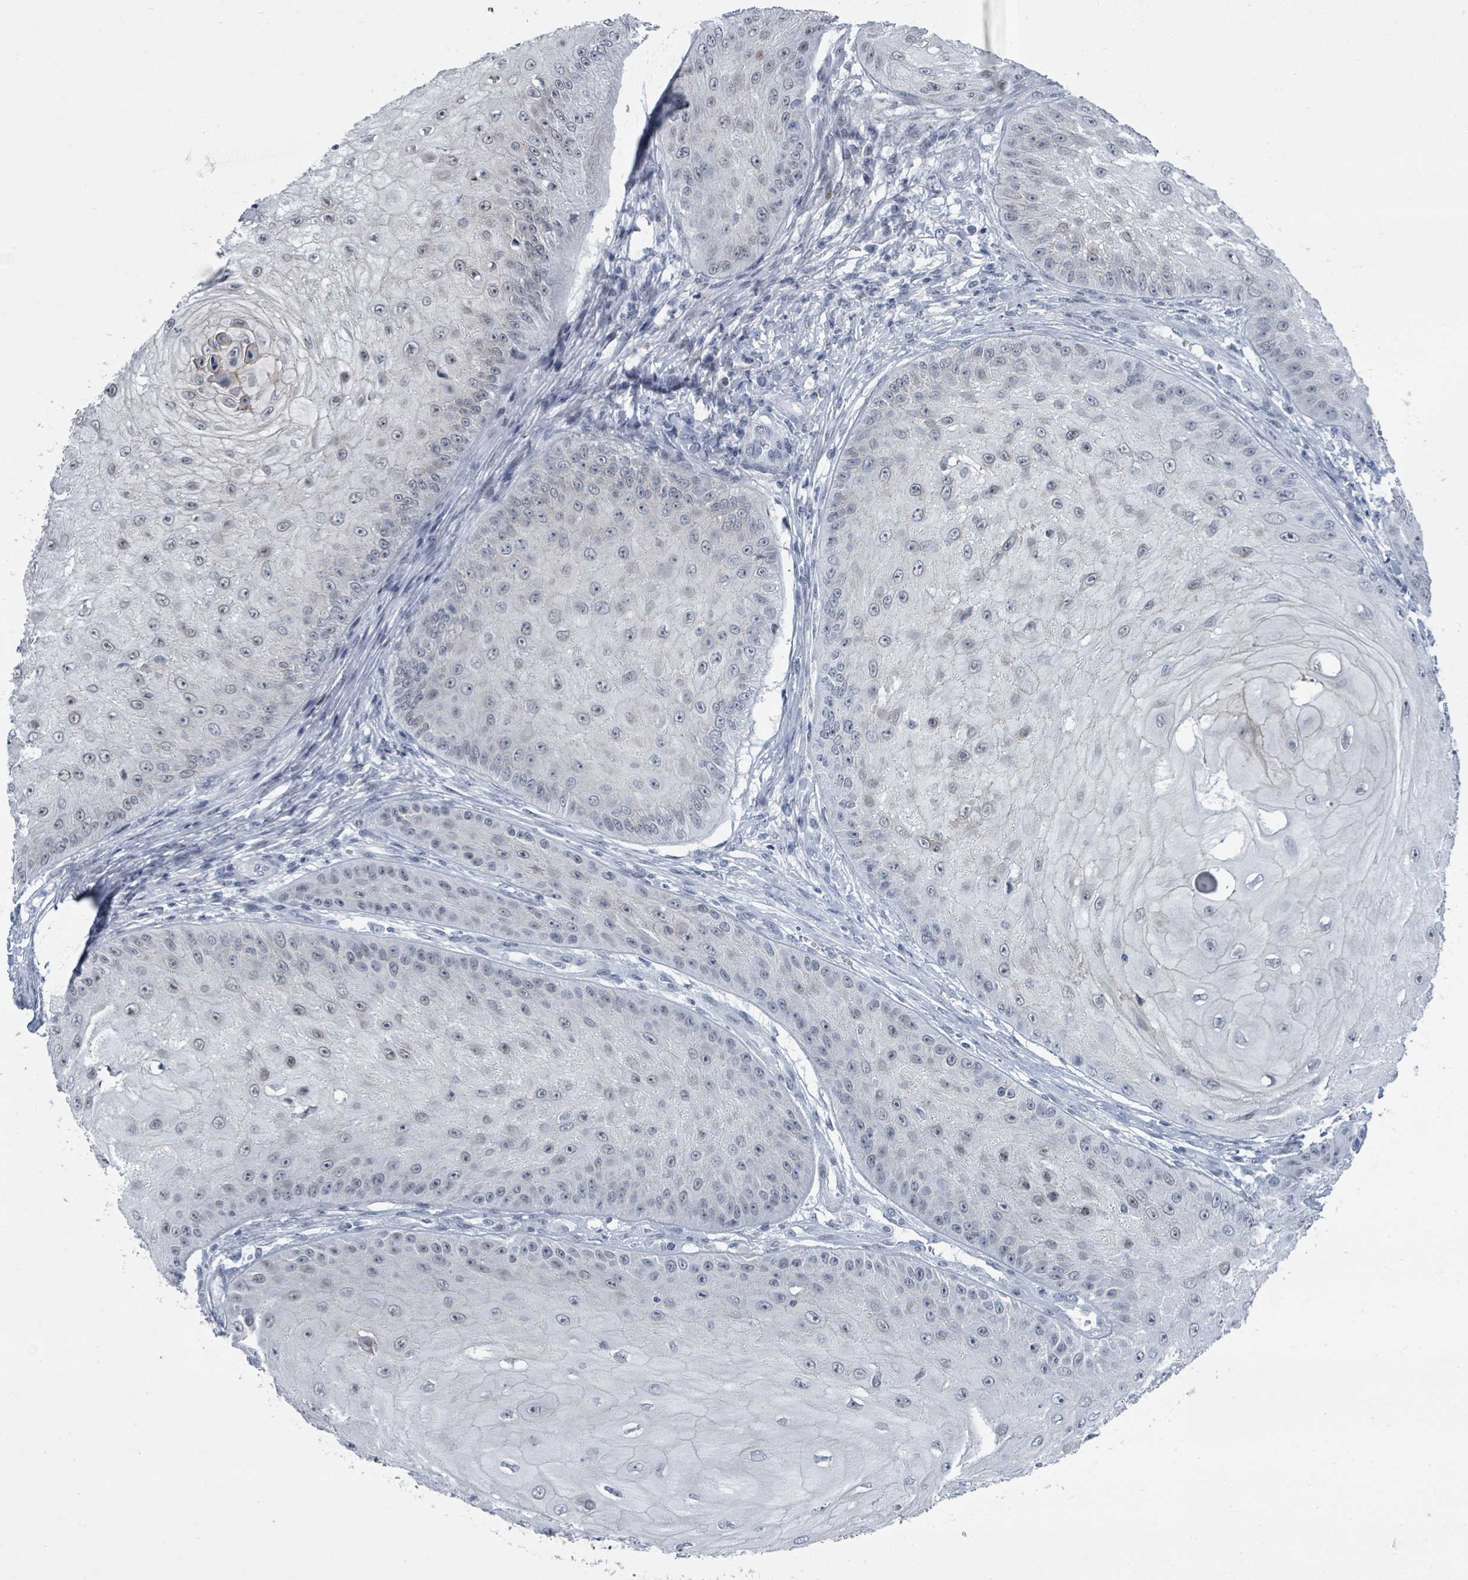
{"staining": {"intensity": "weak", "quantity": "<25%", "location": "nuclear"}, "tissue": "skin cancer", "cell_type": "Tumor cells", "image_type": "cancer", "snomed": [{"axis": "morphology", "description": "Squamous cell carcinoma, NOS"}, {"axis": "topography", "description": "Skin"}], "caption": "Skin cancer was stained to show a protein in brown. There is no significant expression in tumor cells. (DAB (3,3'-diaminobenzidine) immunohistochemistry (IHC) visualized using brightfield microscopy, high magnification).", "gene": "CT45A5", "patient": {"sex": "male", "age": 70}}